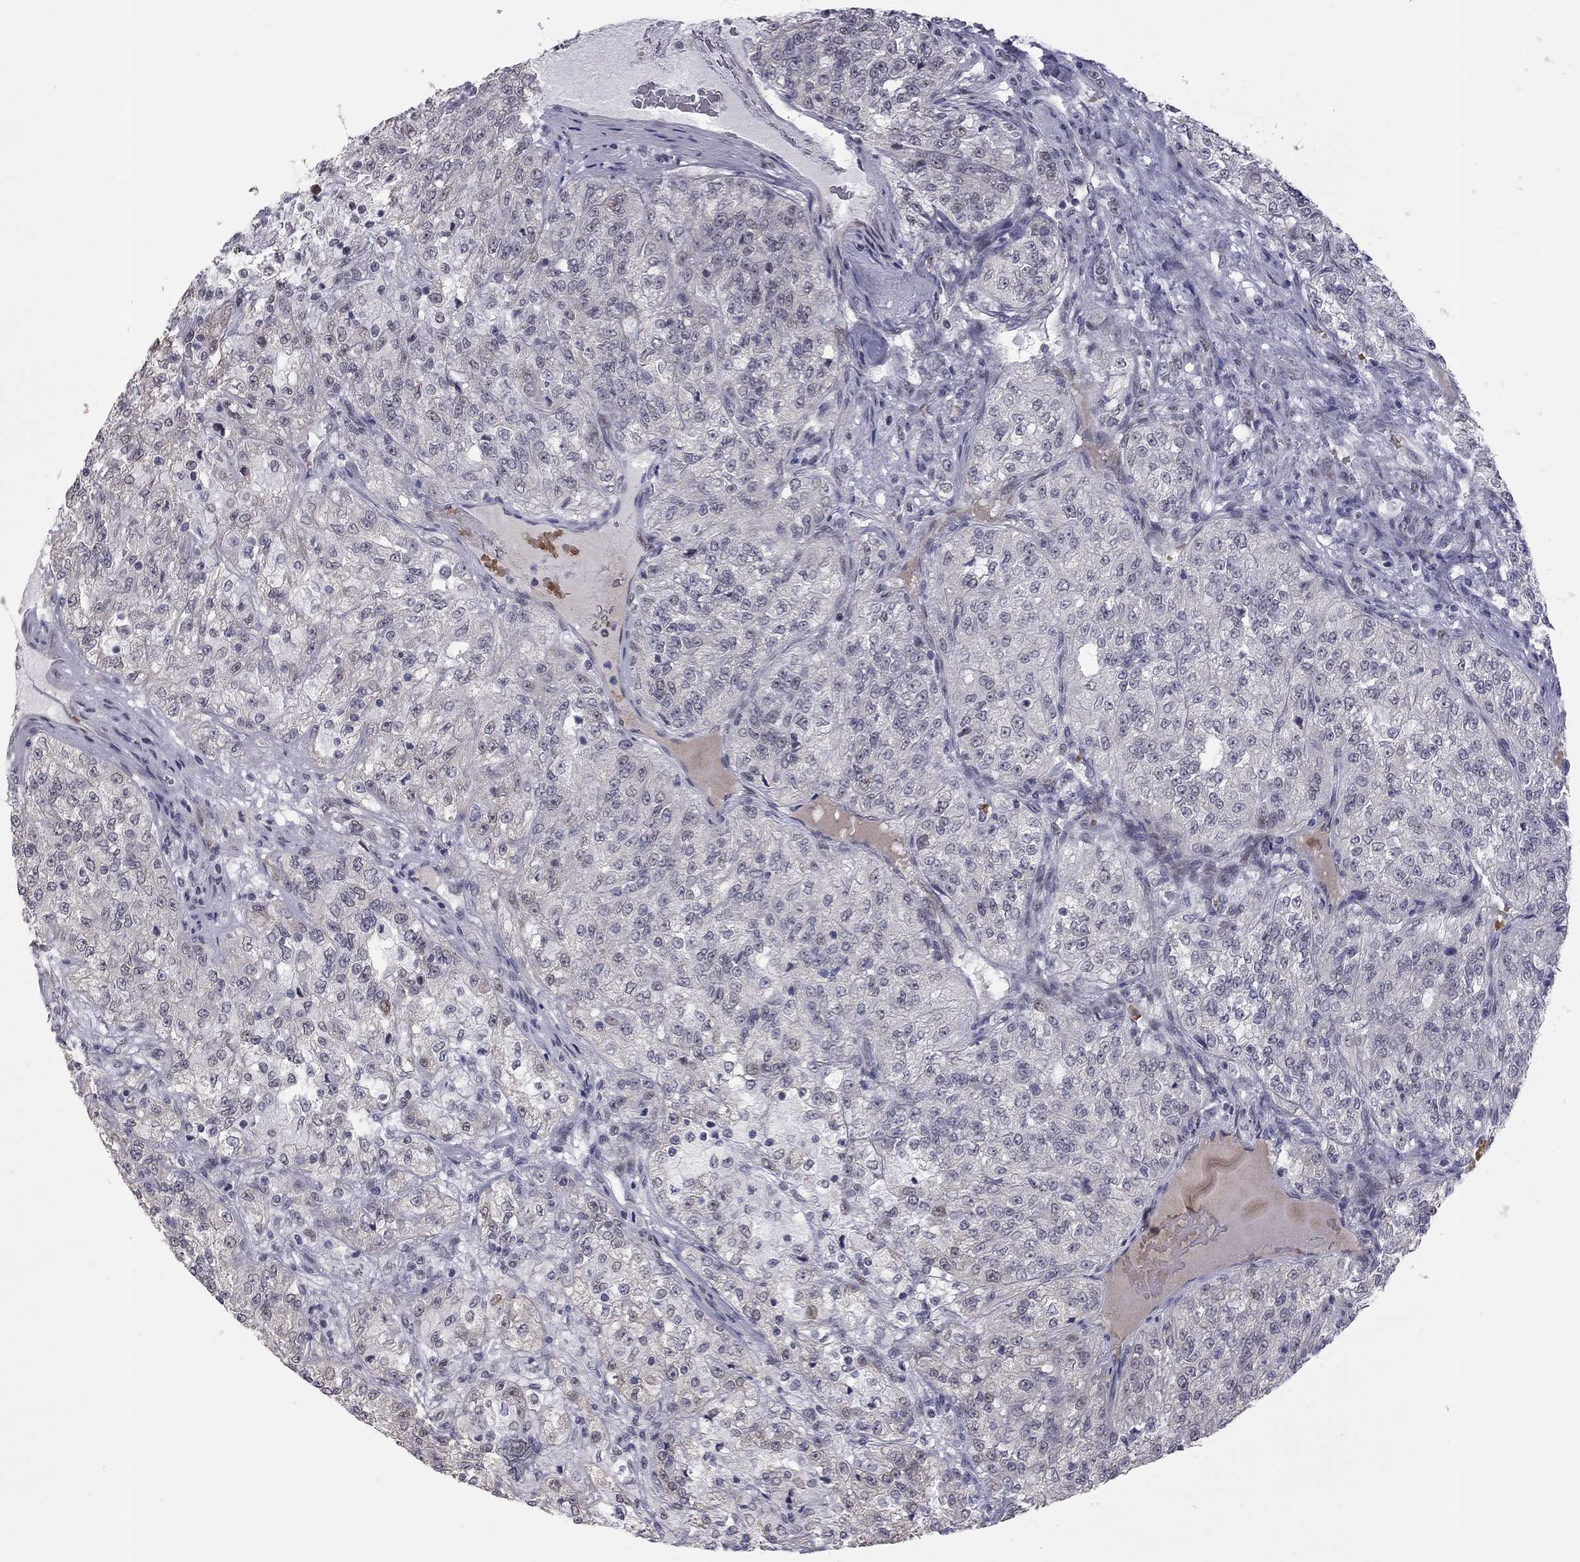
{"staining": {"intensity": "weak", "quantity": "<25%", "location": "nuclear"}, "tissue": "renal cancer", "cell_type": "Tumor cells", "image_type": "cancer", "snomed": [{"axis": "morphology", "description": "Adenocarcinoma, NOS"}, {"axis": "topography", "description": "Kidney"}], "caption": "Histopathology image shows no significant protein positivity in tumor cells of adenocarcinoma (renal).", "gene": "MC3R", "patient": {"sex": "female", "age": 63}}